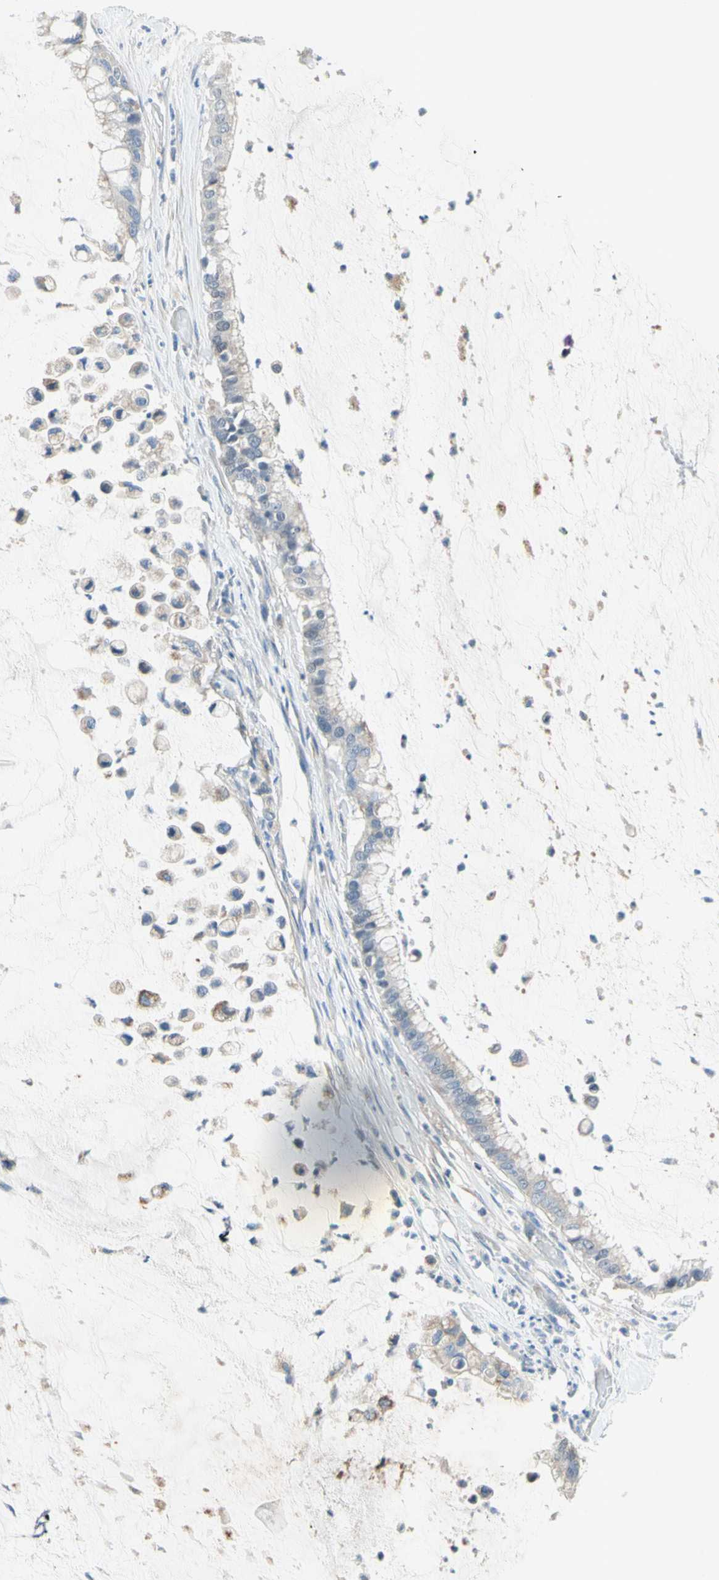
{"staining": {"intensity": "weak", "quantity": "25%-75%", "location": "cytoplasmic/membranous"}, "tissue": "pancreatic cancer", "cell_type": "Tumor cells", "image_type": "cancer", "snomed": [{"axis": "morphology", "description": "Adenocarcinoma, NOS"}, {"axis": "topography", "description": "Pancreas"}], "caption": "Weak cytoplasmic/membranous expression is seen in approximately 25%-75% of tumor cells in pancreatic adenocarcinoma. (brown staining indicates protein expression, while blue staining denotes nuclei).", "gene": "MFF", "patient": {"sex": "male", "age": 41}}